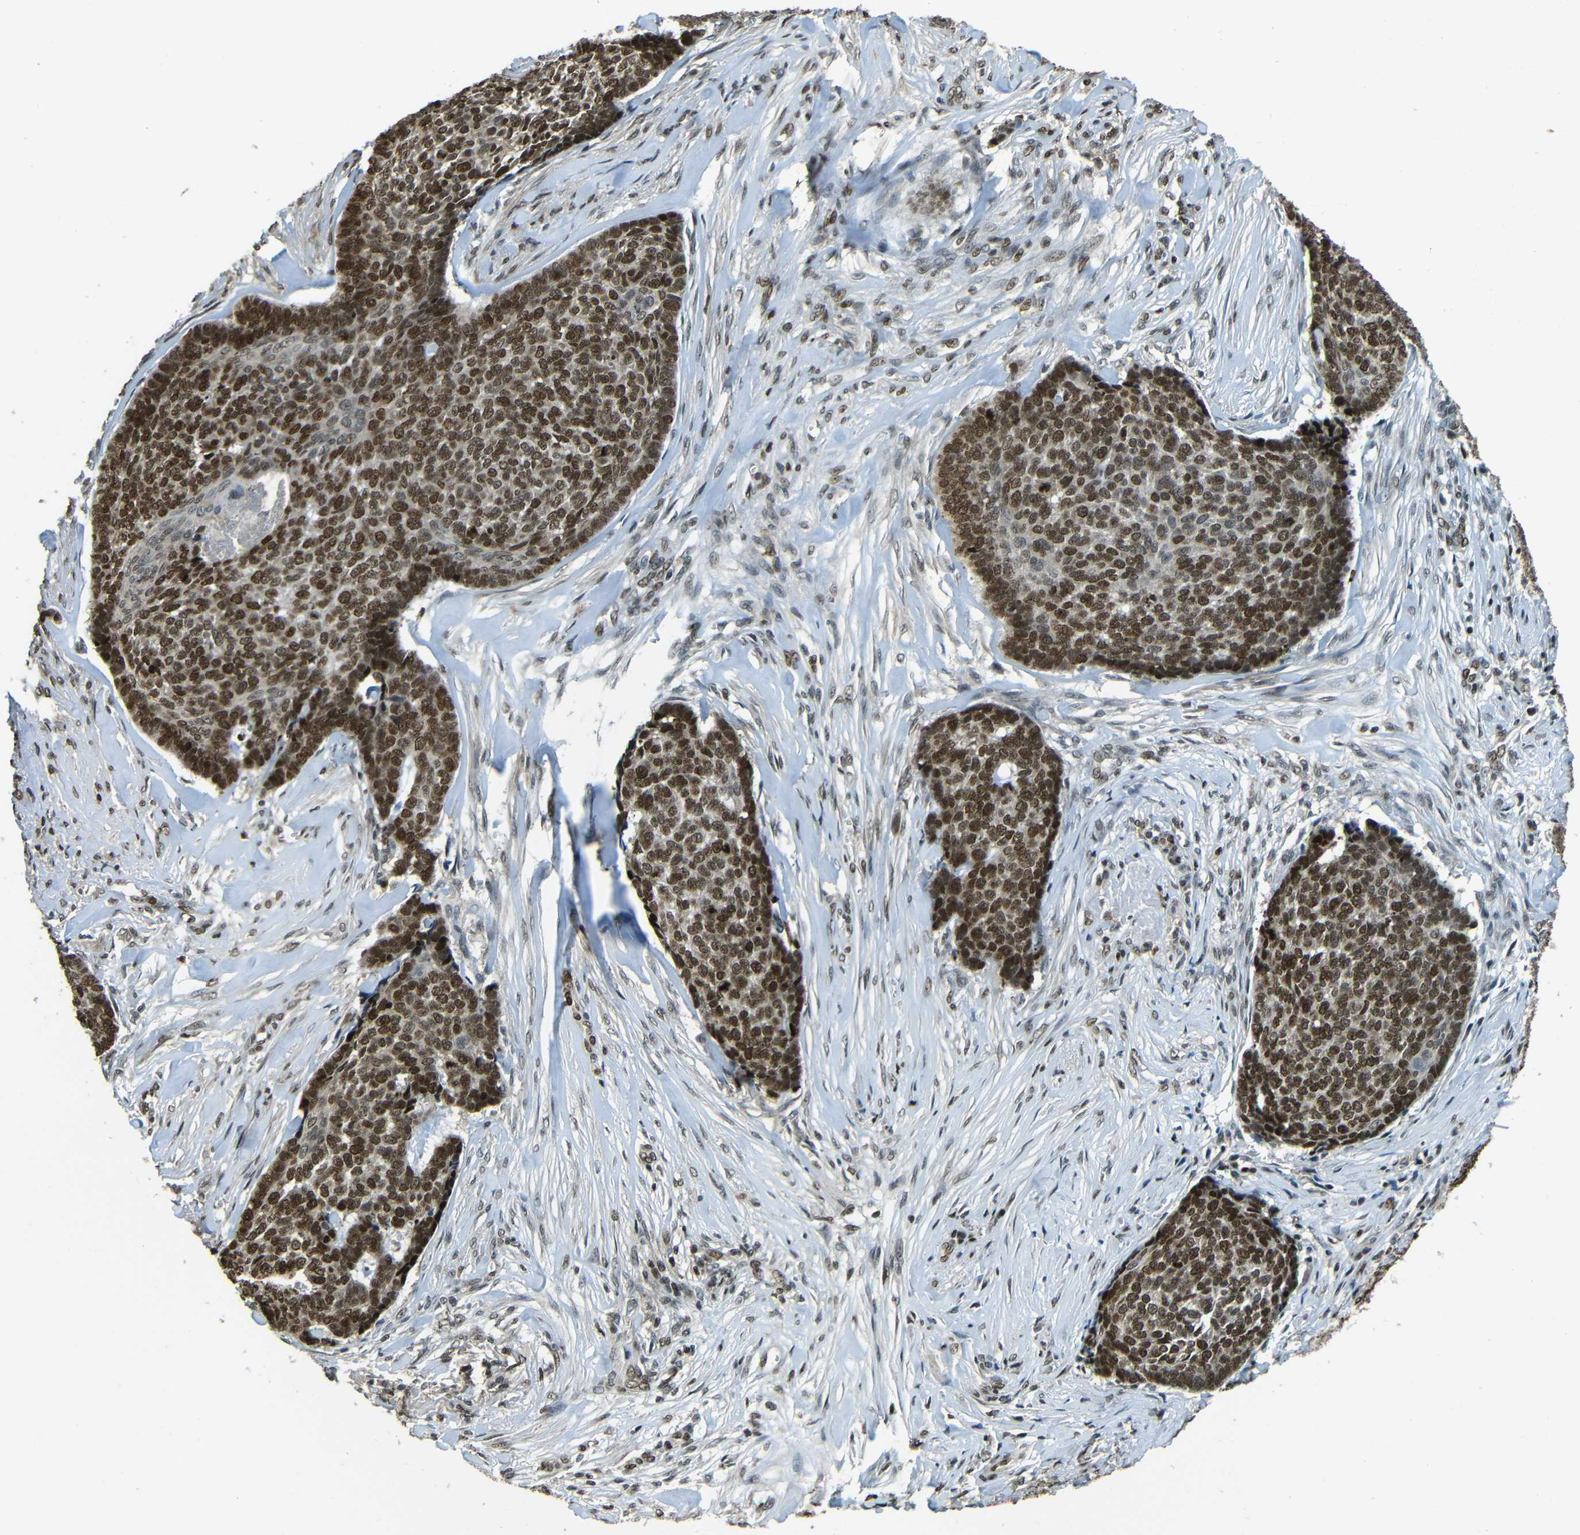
{"staining": {"intensity": "strong", "quantity": ">75%", "location": "nuclear"}, "tissue": "skin cancer", "cell_type": "Tumor cells", "image_type": "cancer", "snomed": [{"axis": "morphology", "description": "Basal cell carcinoma"}, {"axis": "topography", "description": "Skin"}], "caption": "Skin cancer (basal cell carcinoma) stained with a brown dye reveals strong nuclear positive staining in approximately >75% of tumor cells.", "gene": "PSIP1", "patient": {"sex": "male", "age": 84}}